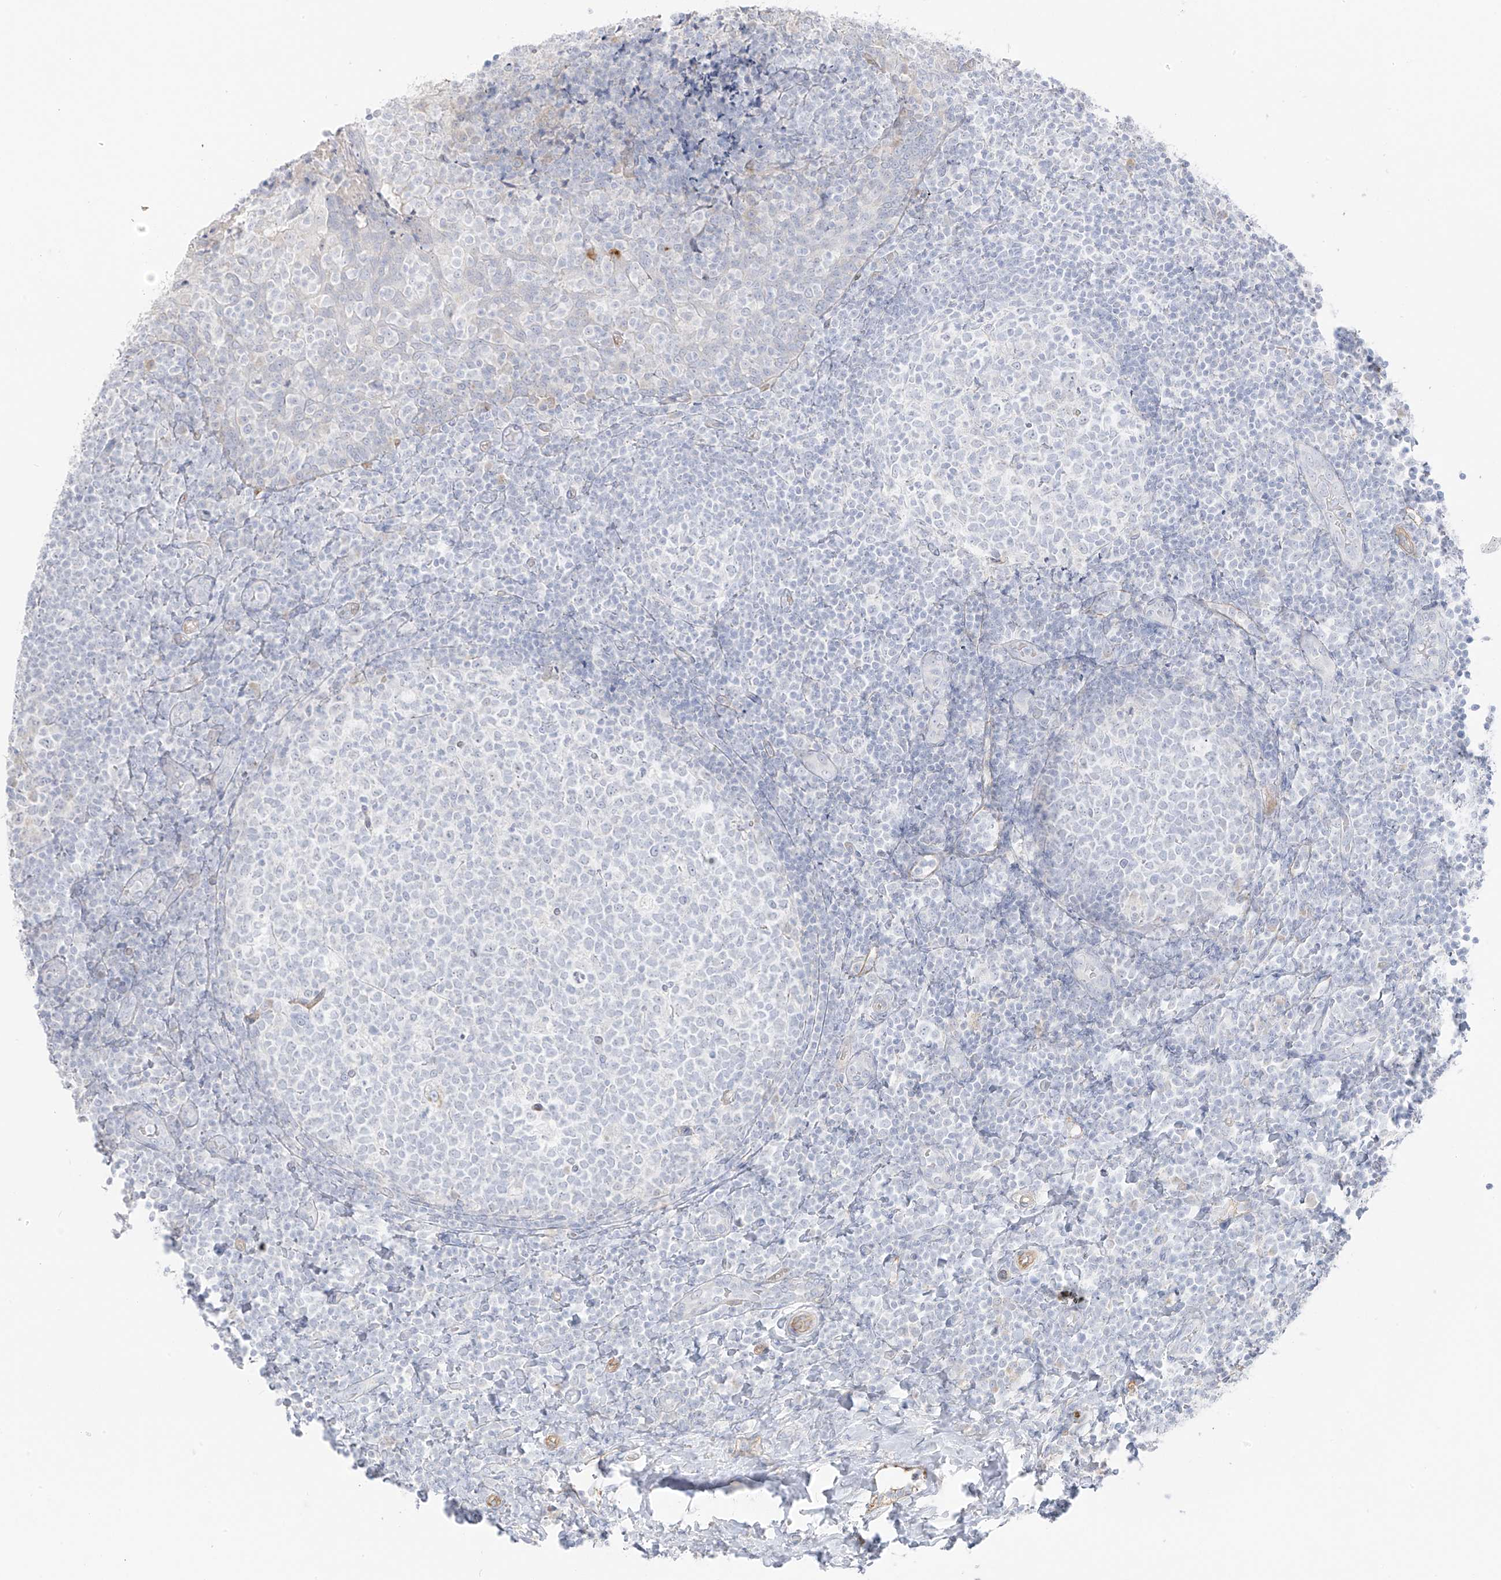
{"staining": {"intensity": "negative", "quantity": "none", "location": "none"}, "tissue": "tonsil", "cell_type": "Germinal center cells", "image_type": "normal", "snomed": [{"axis": "morphology", "description": "Normal tissue, NOS"}, {"axis": "topography", "description": "Tonsil"}], "caption": "High magnification brightfield microscopy of unremarkable tonsil stained with DAB (brown) and counterstained with hematoxylin (blue): germinal center cells show no significant expression.", "gene": "C11orf87", "patient": {"sex": "female", "age": 19}}